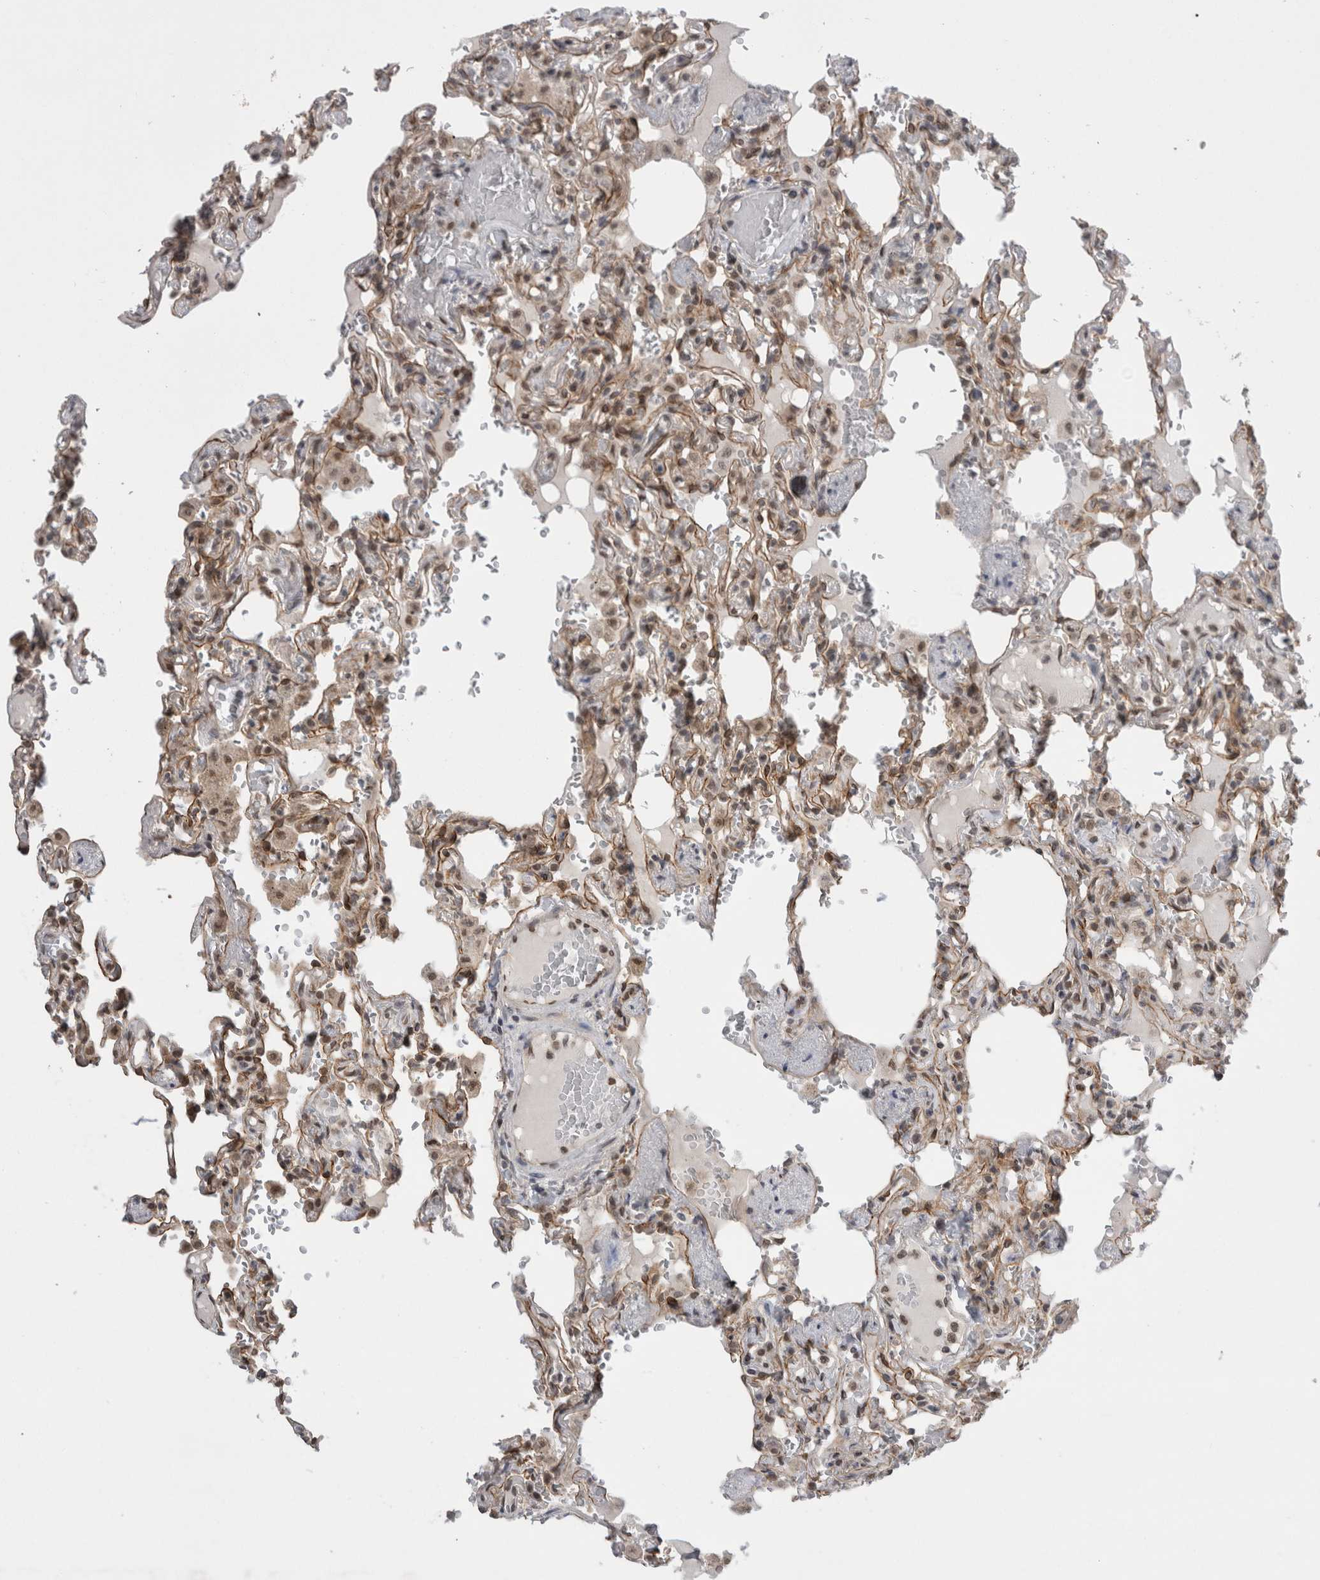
{"staining": {"intensity": "weak", "quantity": ">75%", "location": "cytoplasmic/membranous,nuclear"}, "tissue": "lung", "cell_type": "Alveolar cells", "image_type": "normal", "snomed": [{"axis": "morphology", "description": "Normal tissue, NOS"}, {"axis": "topography", "description": "Lung"}], "caption": "Immunohistochemical staining of benign human lung shows low levels of weak cytoplasmic/membranous,nuclear positivity in about >75% of alveolar cells.", "gene": "ZNF341", "patient": {"sex": "male", "age": 21}}